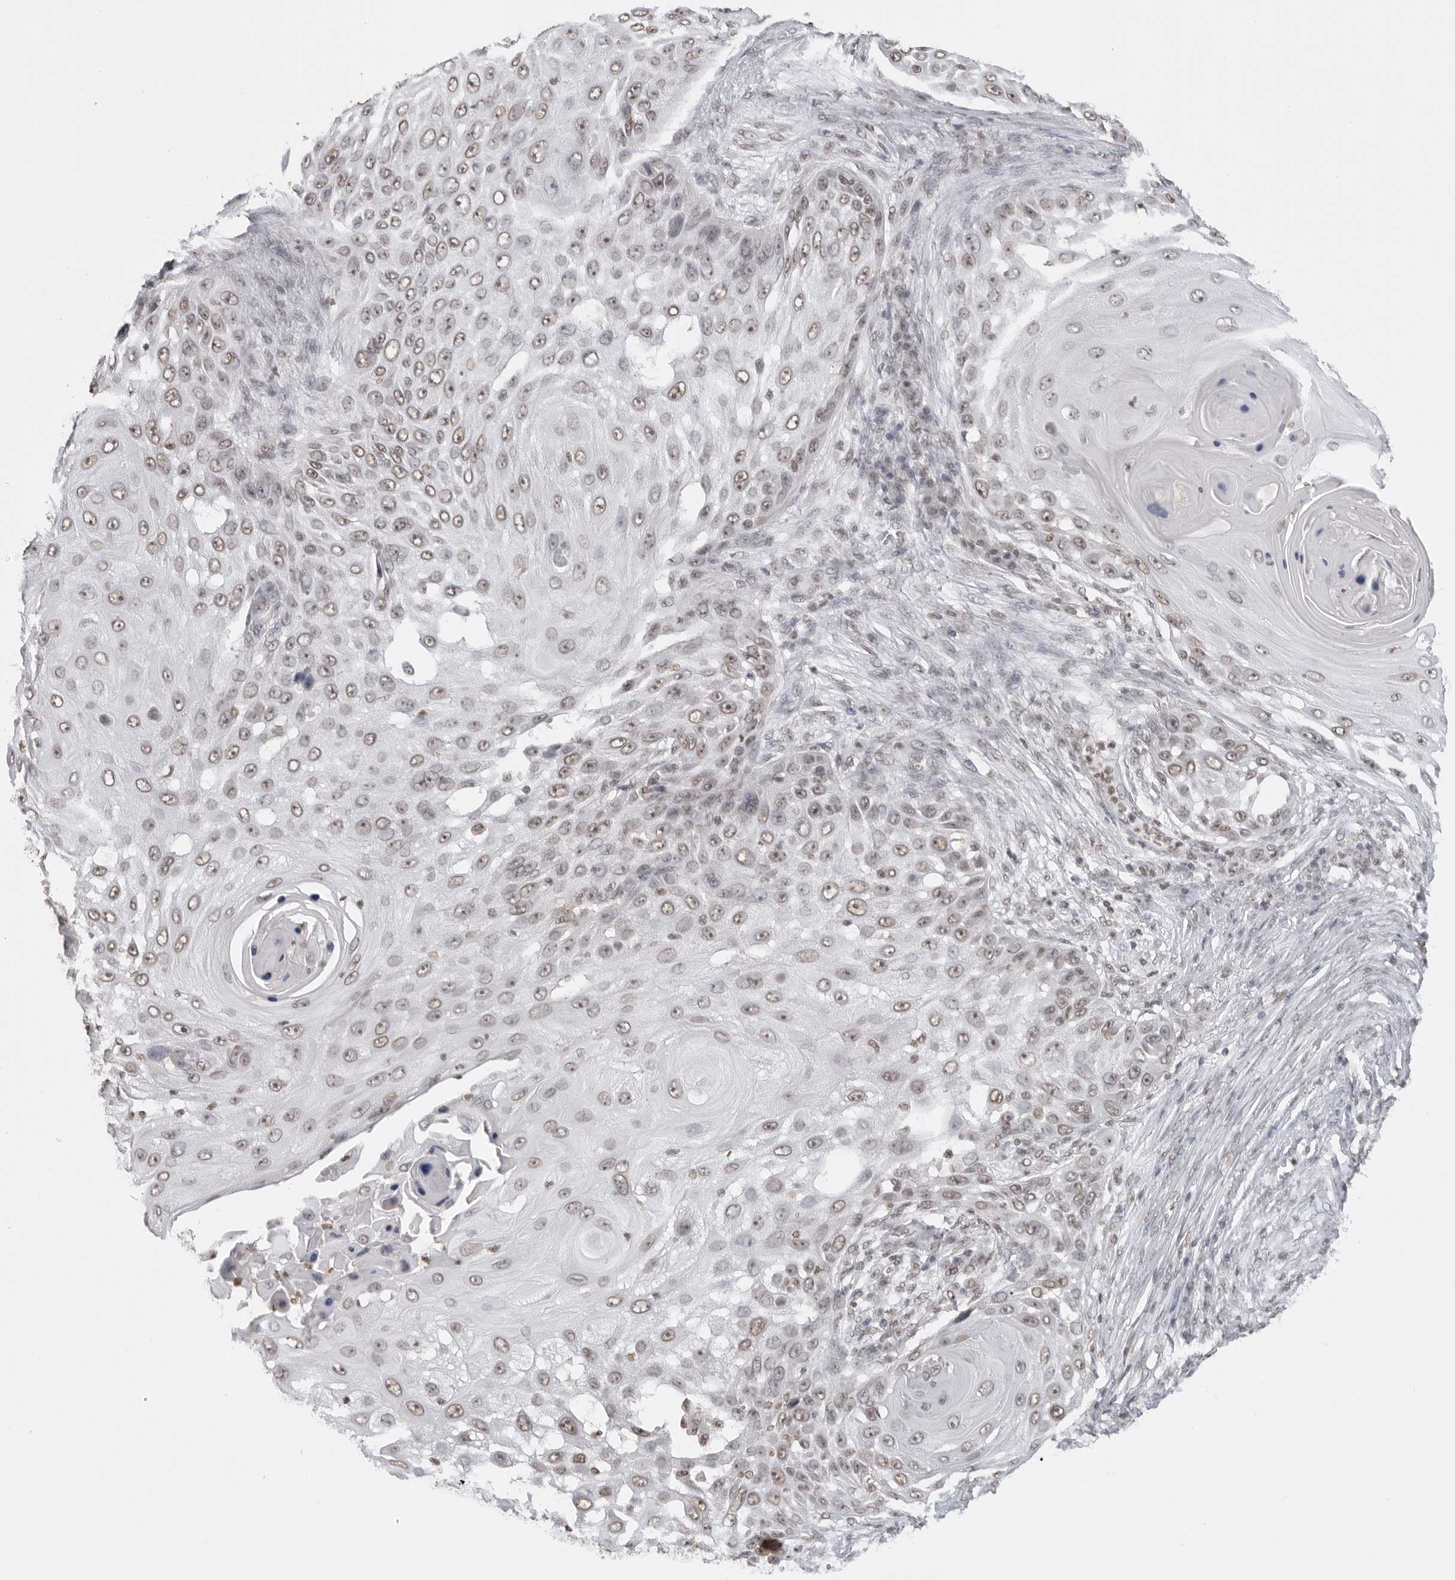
{"staining": {"intensity": "weak", "quantity": ">75%", "location": "nuclear"}, "tissue": "skin cancer", "cell_type": "Tumor cells", "image_type": "cancer", "snomed": [{"axis": "morphology", "description": "Squamous cell carcinoma, NOS"}, {"axis": "topography", "description": "Skin"}], "caption": "Squamous cell carcinoma (skin) stained for a protein demonstrates weak nuclear positivity in tumor cells.", "gene": "RPA2", "patient": {"sex": "female", "age": 44}}